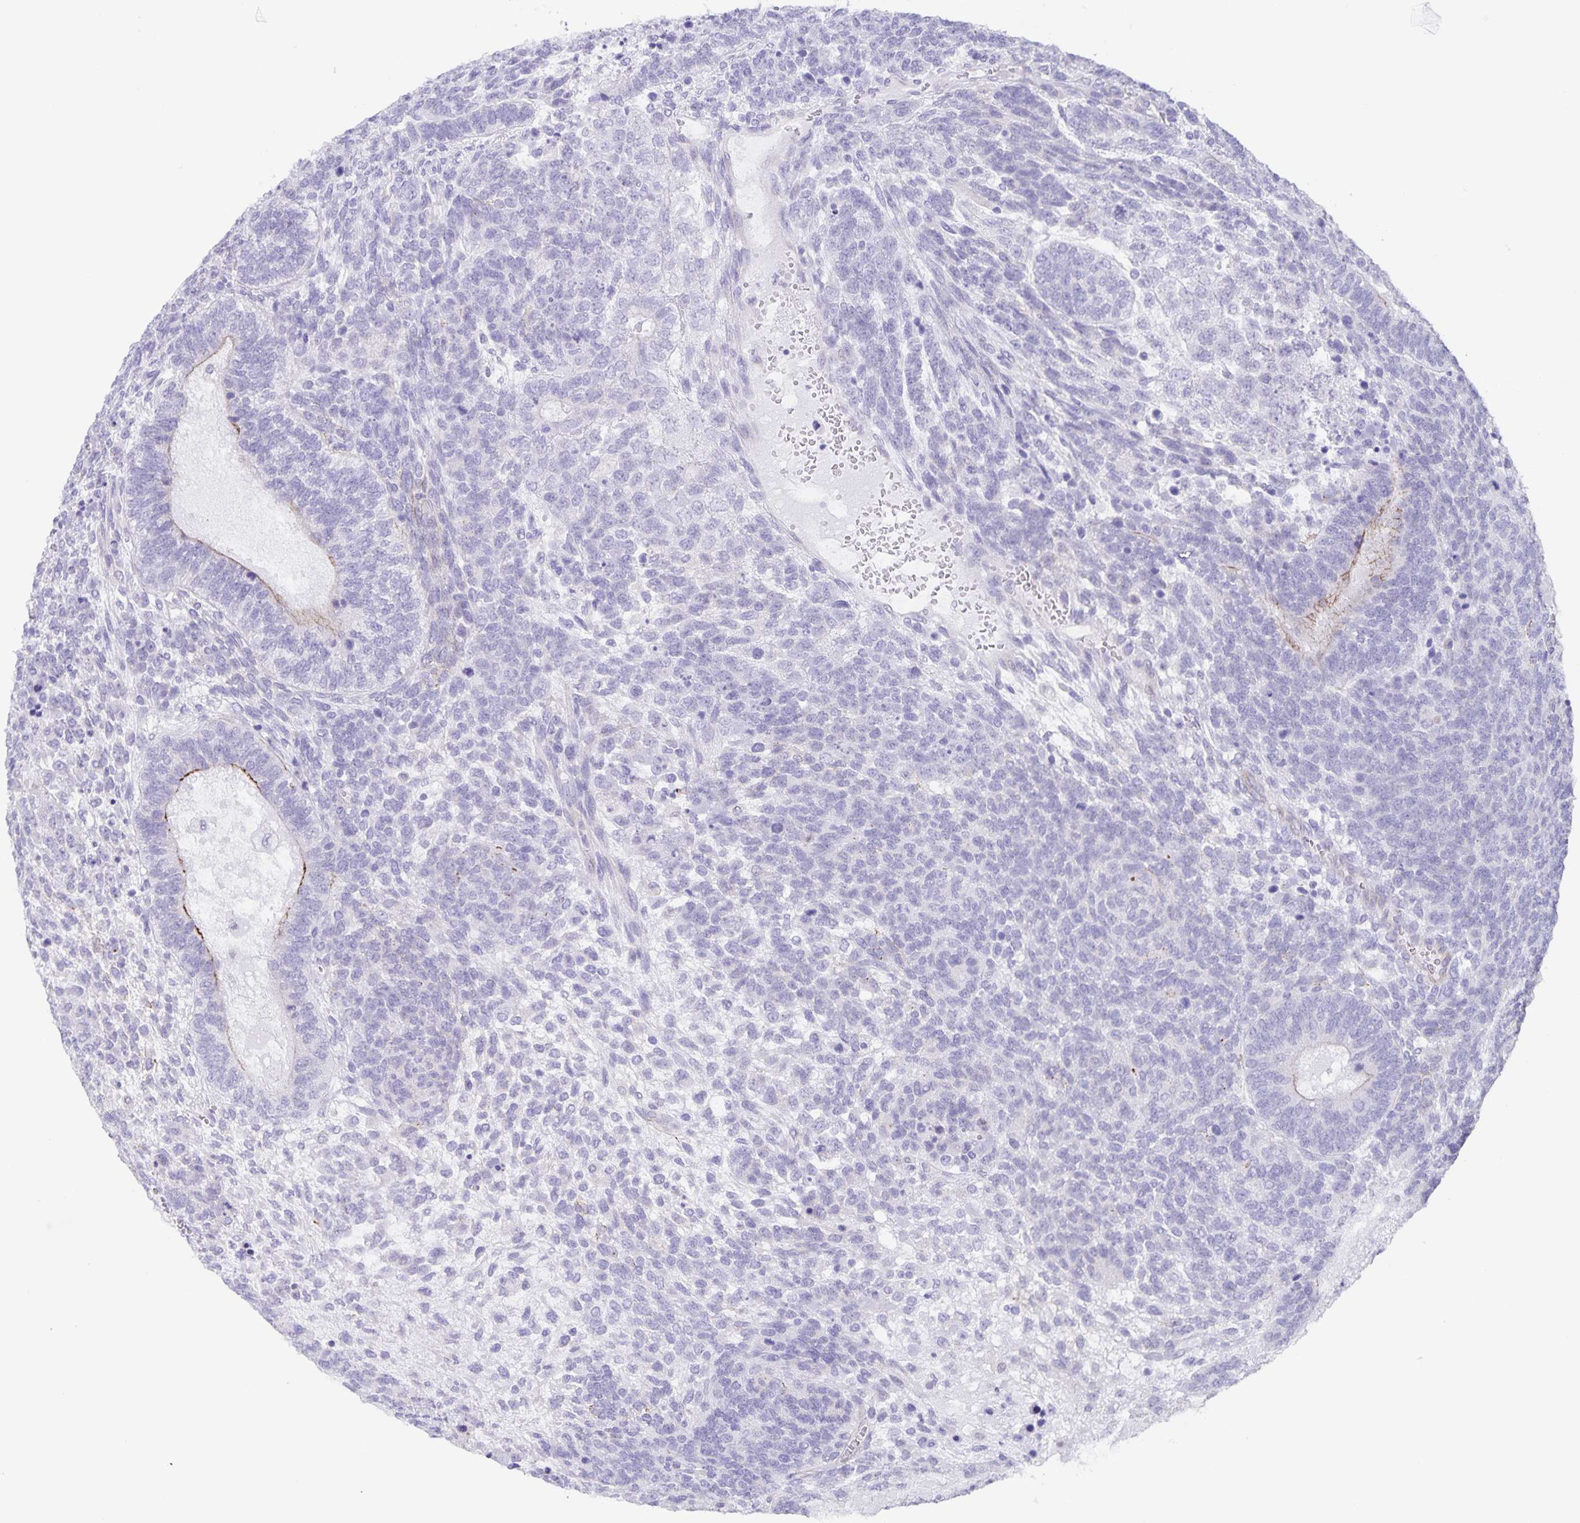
{"staining": {"intensity": "negative", "quantity": "none", "location": "none"}, "tissue": "testis cancer", "cell_type": "Tumor cells", "image_type": "cancer", "snomed": [{"axis": "morphology", "description": "Normal tissue, NOS"}, {"axis": "morphology", "description": "Carcinoma, Embryonal, NOS"}, {"axis": "topography", "description": "Testis"}, {"axis": "topography", "description": "Epididymis"}], "caption": "Micrograph shows no protein positivity in tumor cells of testis cancer (embryonal carcinoma) tissue.", "gene": "AQP4", "patient": {"sex": "male", "age": 23}}